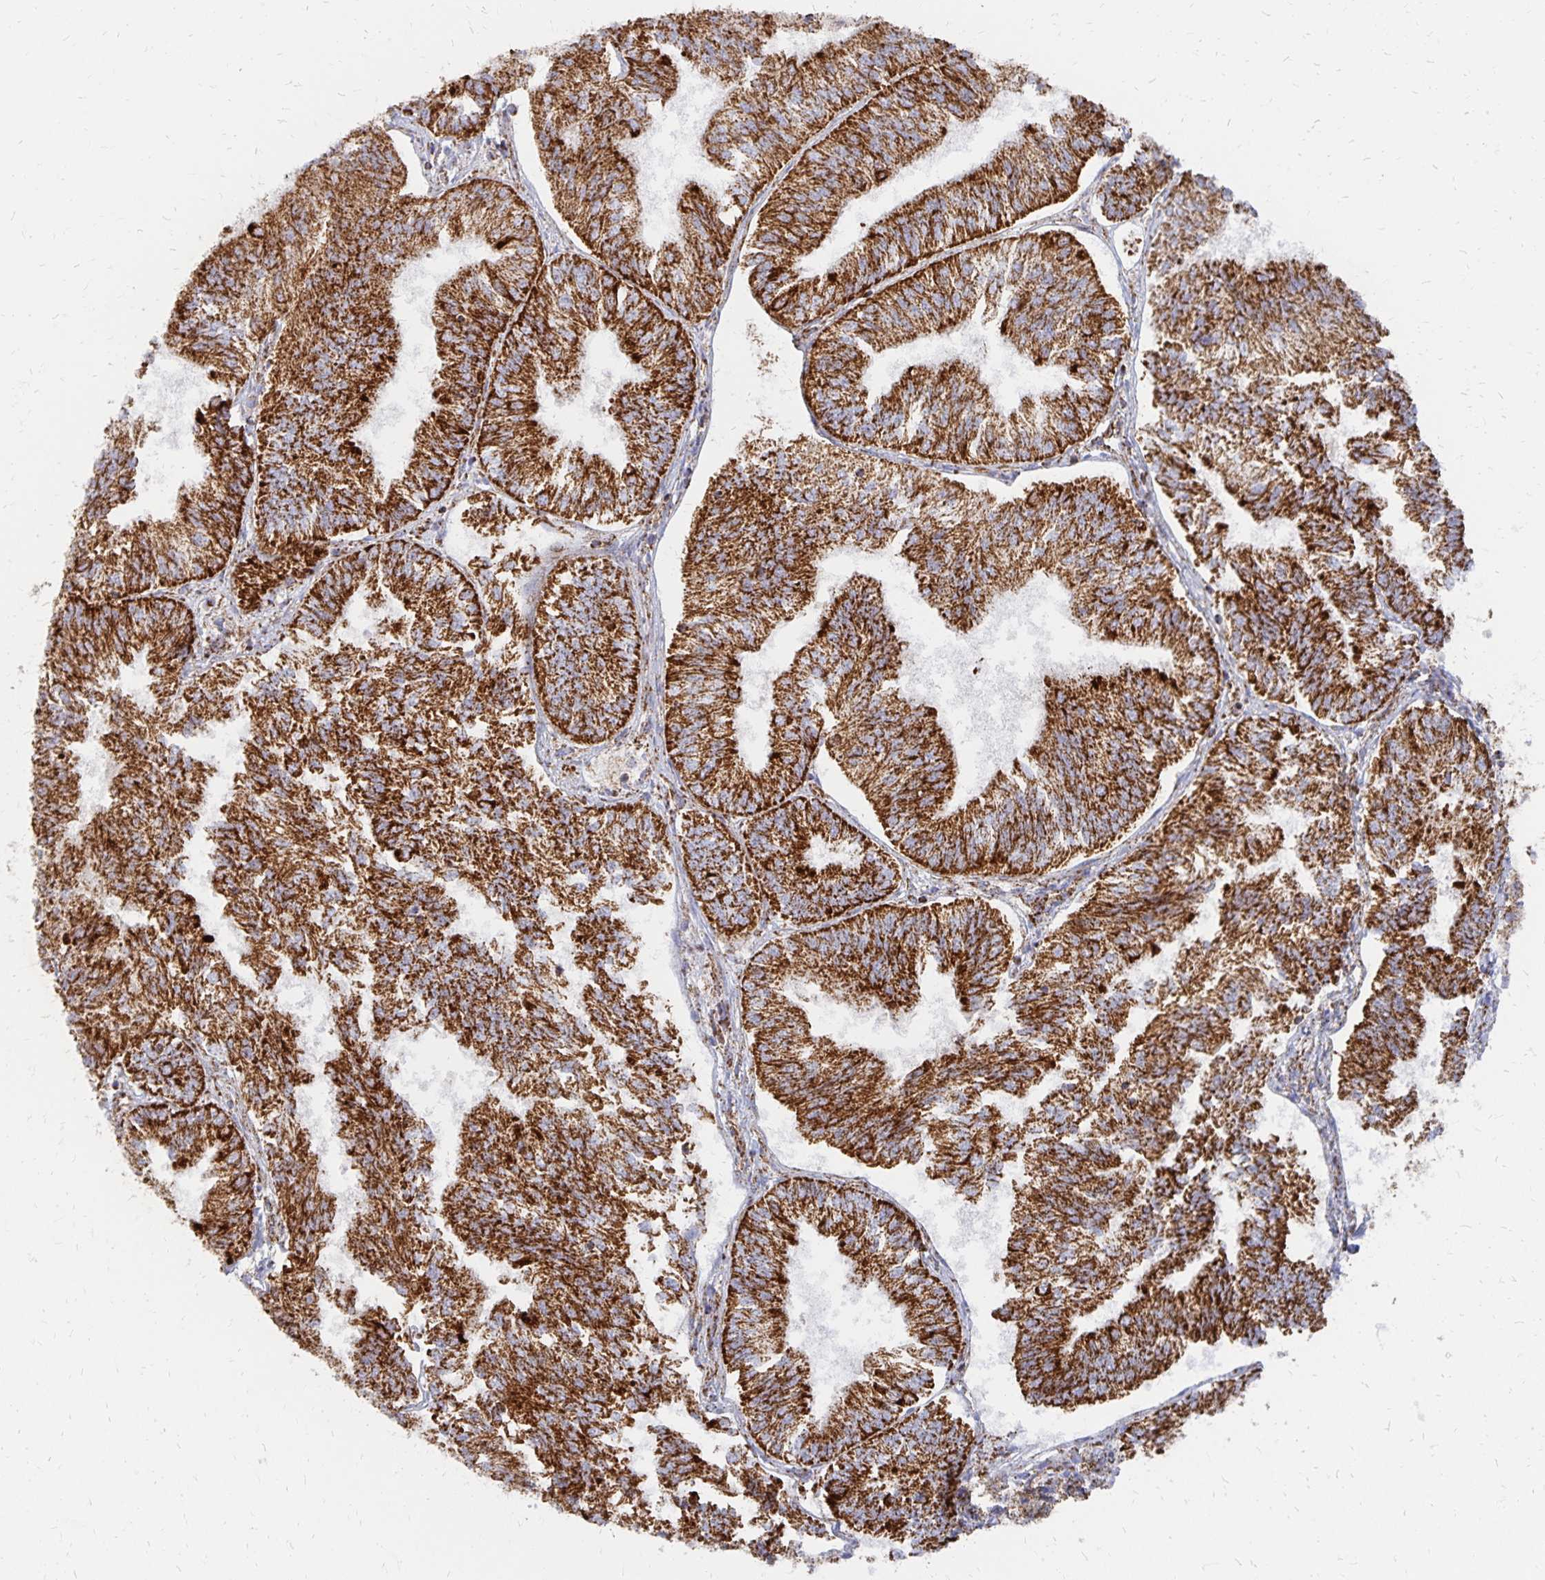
{"staining": {"intensity": "strong", "quantity": ">75%", "location": "cytoplasmic/membranous"}, "tissue": "endometrial cancer", "cell_type": "Tumor cells", "image_type": "cancer", "snomed": [{"axis": "morphology", "description": "Adenocarcinoma, NOS"}, {"axis": "topography", "description": "Endometrium"}], "caption": "The immunohistochemical stain highlights strong cytoplasmic/membranous positivity in tumor cells of endometrial adenocarcinoma tissue. Ihc stains the protein of interest in brown and the nuclei are stained blue.", "gene": "STOML2", "patient": {"sex": "female", "age": 58}}